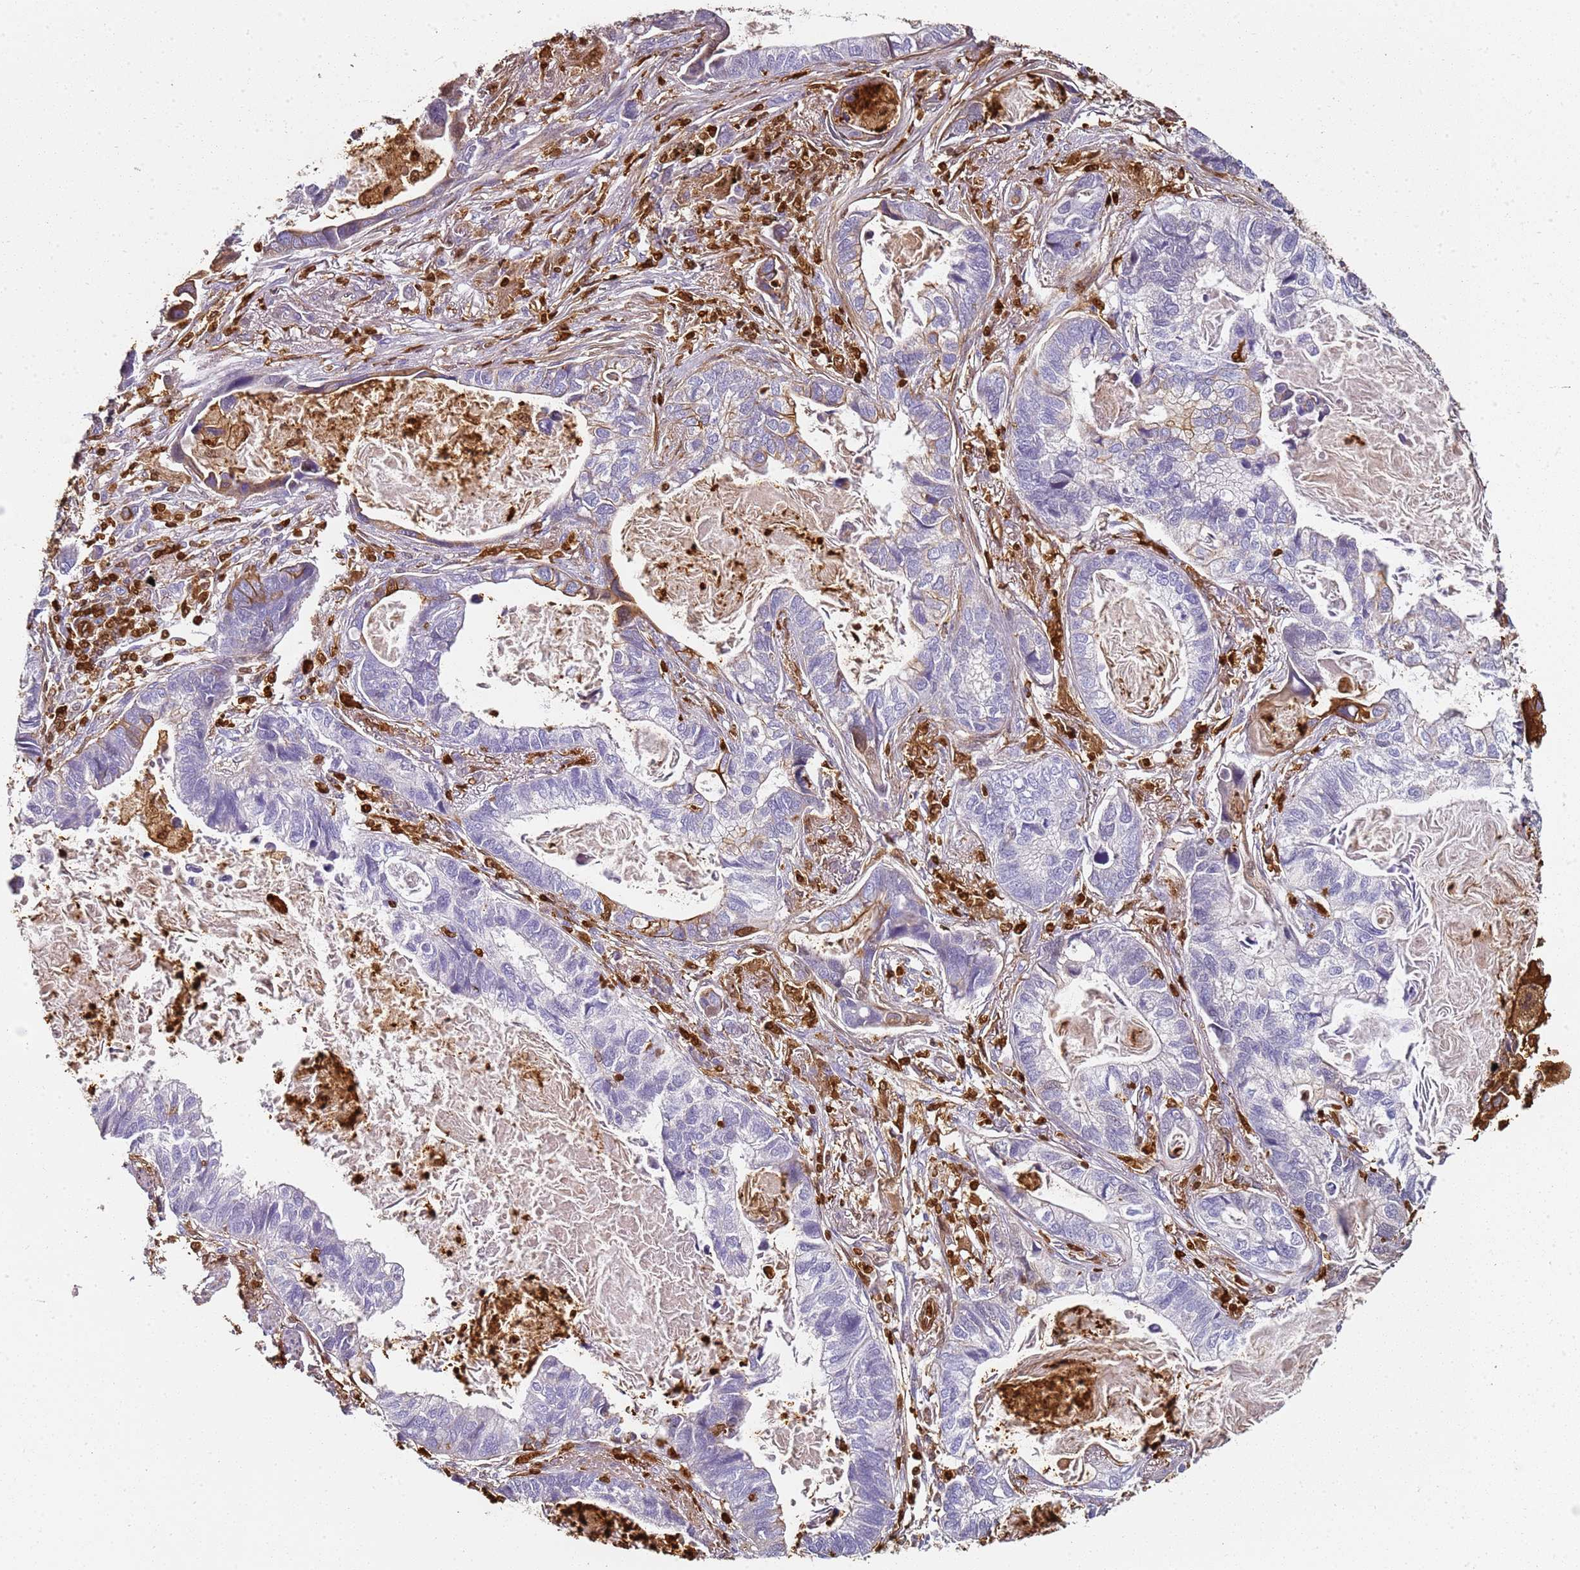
{"staining": {"intensity": "negative", "quantity": "none", "location": "none"}, "tissue": "lung cancer", "cell_type": "Tumor cells", "image_type": "cancer", "snomed": [{"axis": "morphology", "description": "Adenocarcinoma, NOS"}, {"axis": "topography", "description": "Lung"}], "caption": "High power microscopy micrograph of an IHC histopathology image of adenocarcinoma (lung), revealing no significant staining in tumor cells. The staining is performed using DAB (3,3'-diaminobenzidine) brown chromogen with nuclei counter-stained in using hematoxylin.", "gene": "S100A4", "patient": {"sex": "male", "age": 67}}